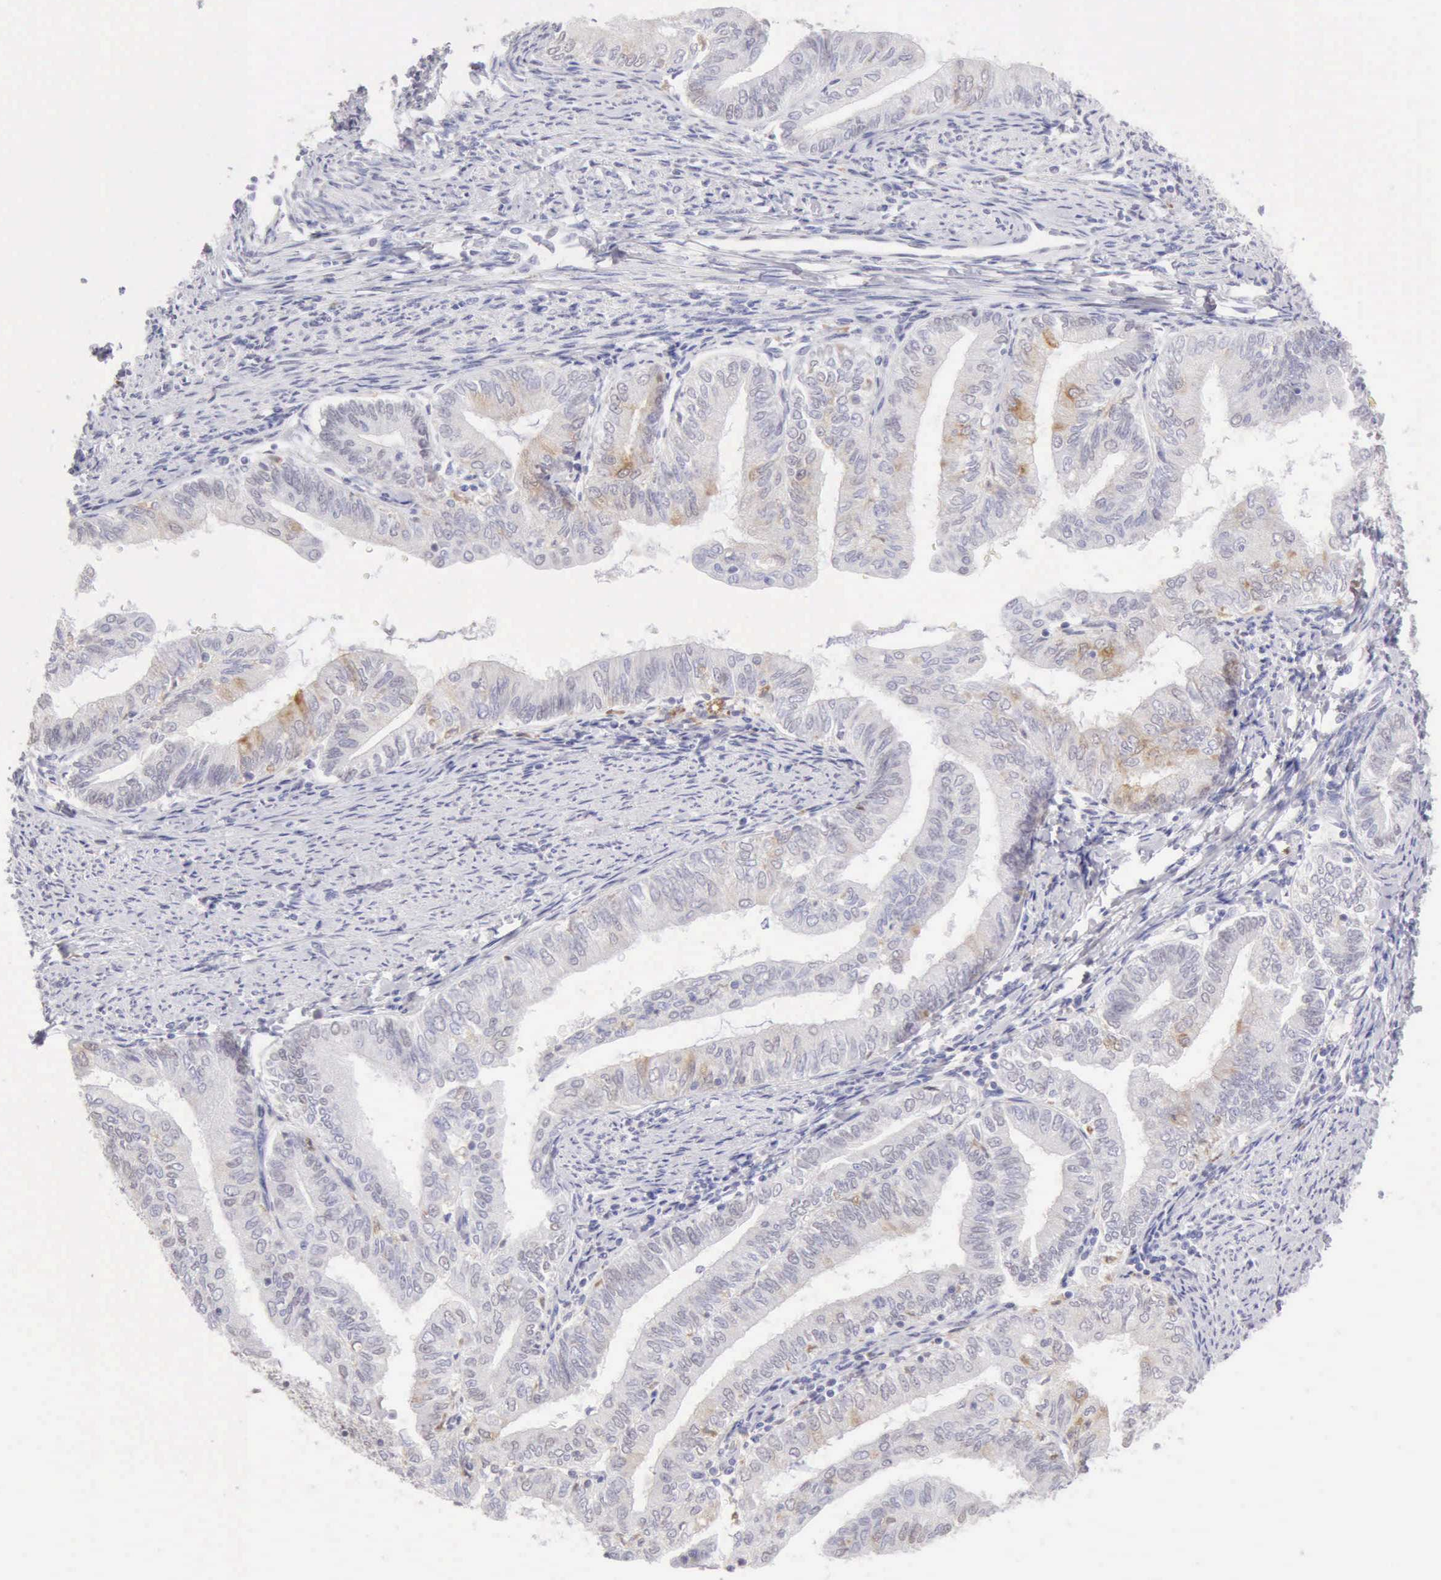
{"staining": {"intensity": "weak", "quantity": "<25%", "location": "cytoplasmic/membranous"}, "tissue": "endometrial cancer", "cell_type": "Tumor cells", "image_type": "cancer", "snomed": [{"axis": "morphology", "description": "Adenocarcinoma, NOS"}, {"axis": "topography", "description": "Endometrium"}], "caption": "Tumor cells are negative for brown protein staining in endometrial adenocarcinoma.", "gene": "RNASE1", "patient": {"sex": "female", "age": 66}}